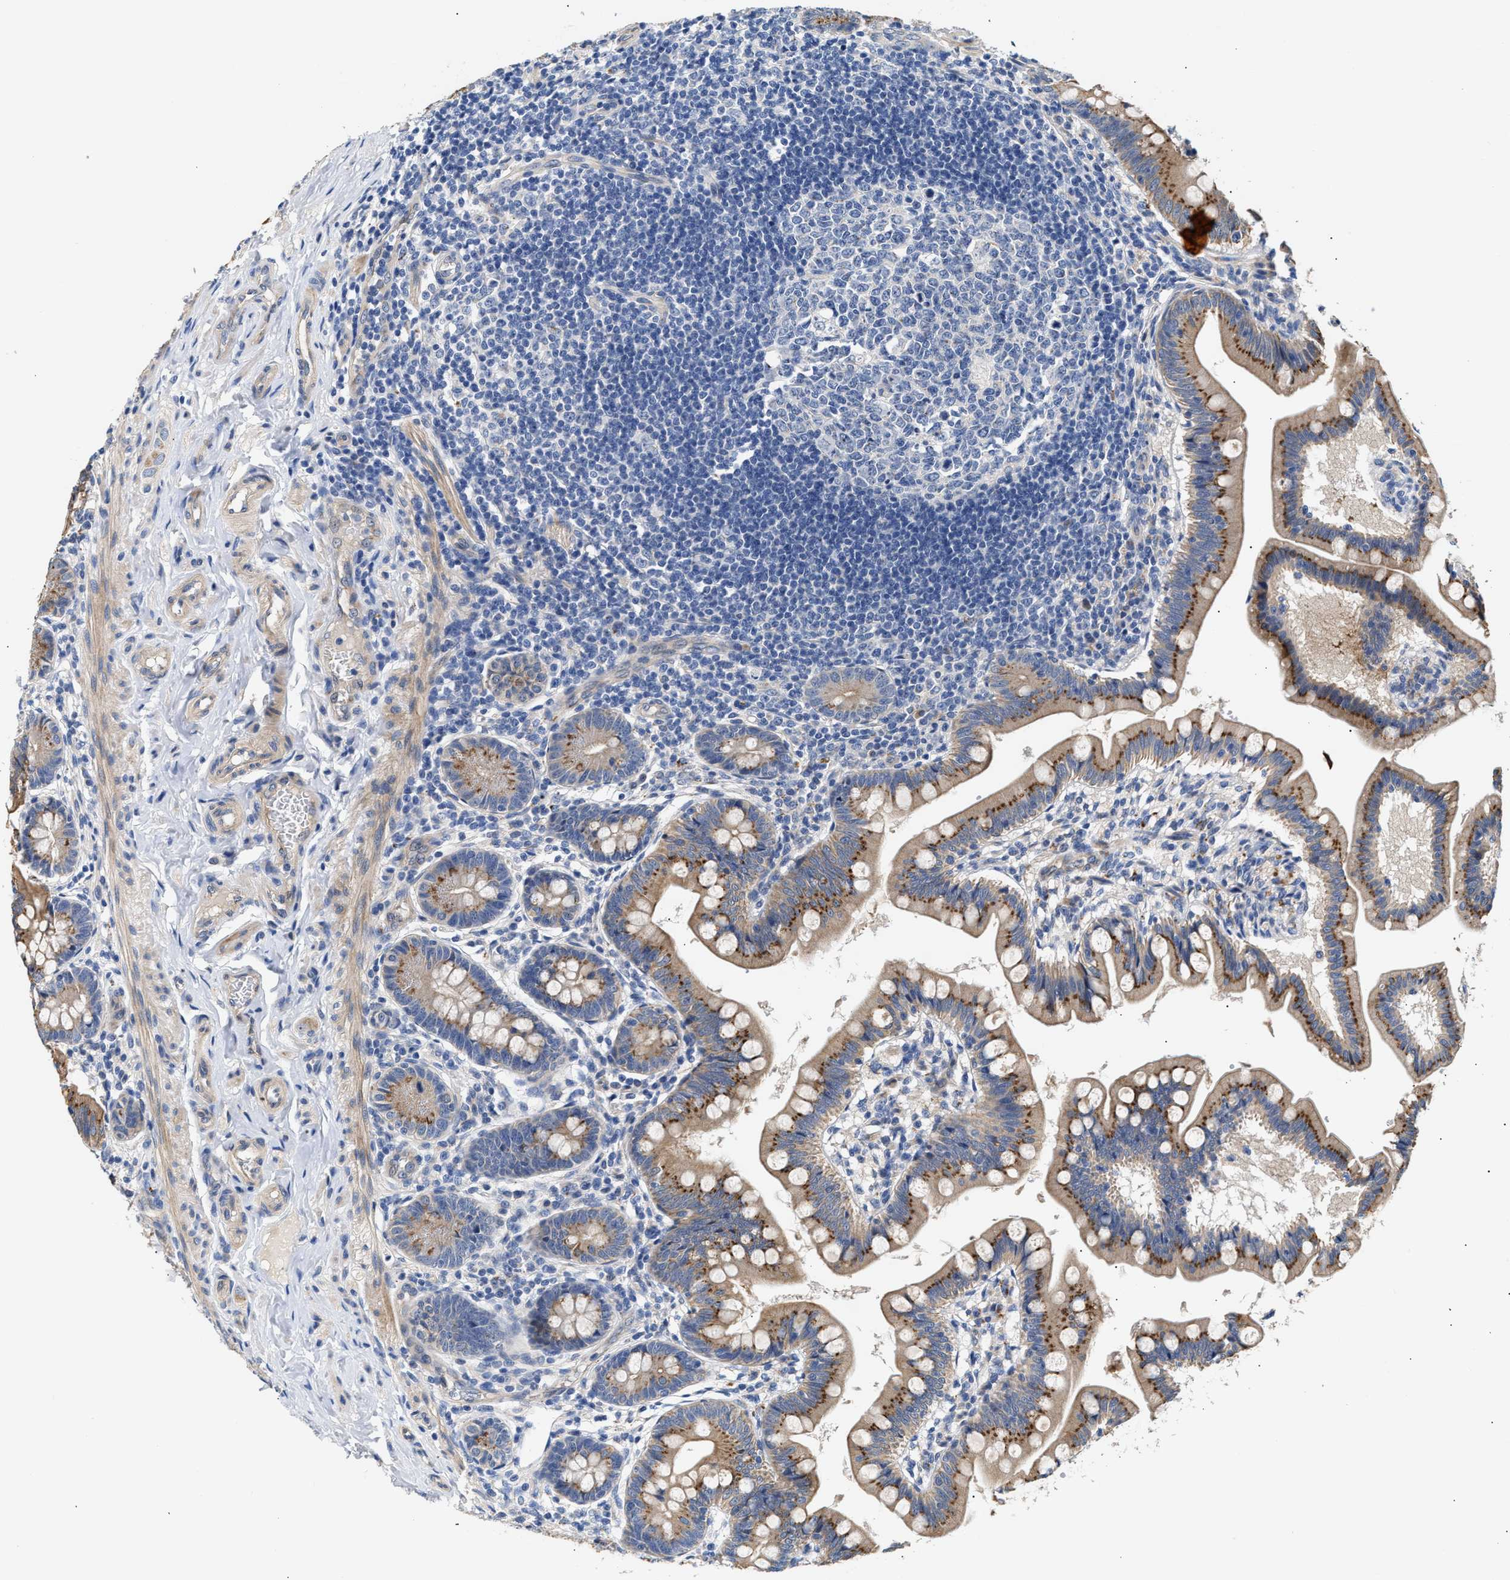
{"staining": {"intensity": "moderate", "quantity": "25%-75%", "location": "cytoplasmic/membranous"}, "tissue": "small intestine", "cell_type": "Glandular cells", "image_type": "normal", "snomed": [{"axis": "morphology", "description": "Normal tissue, NOS"}, {"axis": "topography", "description": "Small intestine"}], "caption": "Immunohistochemical staining of unremarkable small intestine shows medium levels of moderate cytoplasmic/membranous positivity in approximately 25%-75% of glandular cells.", "gene": "CCDC146", "patient": {"sex": "male", "age": 7}}